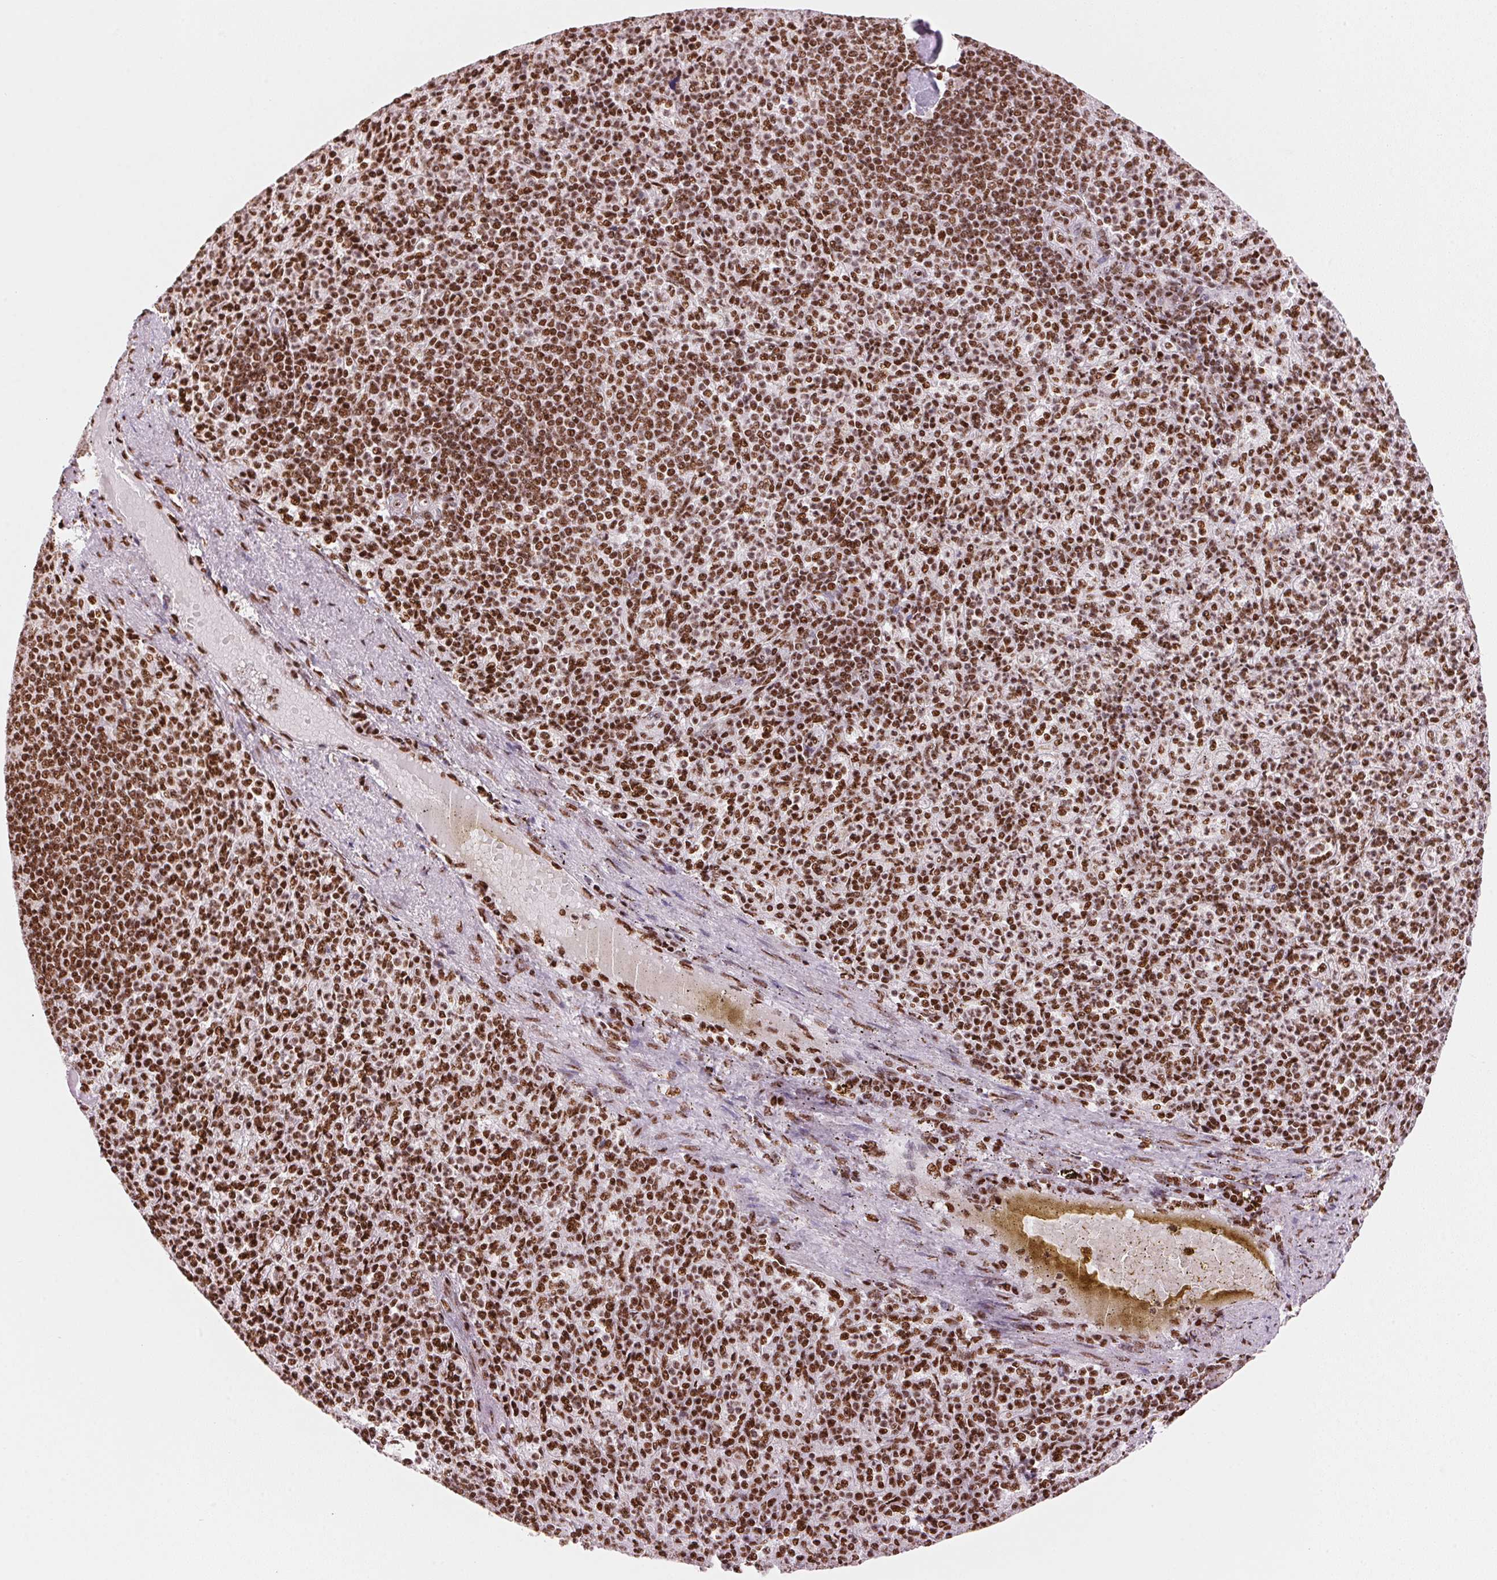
{"staining": {"intensity": "strong", "quantity": ">75%", "location": "nuclear"}, "tissue": "spleen", "cell_type": "Cells in red pulp", "image_type": "normal", "snomed": [{"axis": "morphology", "description": "Normal tissue, NOS"}, {"axis": "topography", "description": "Spleen"}], "caption": "Strong nuclear positivity is appreciated in about >75% of cells in red pulp in unremarkable spleen. (DAB (3,3'-diaminobenzidine) IHC with brightfield microscopy, high magnification).", "gene": "NXF1", "patient": {"sex": "female", "age": 74}}